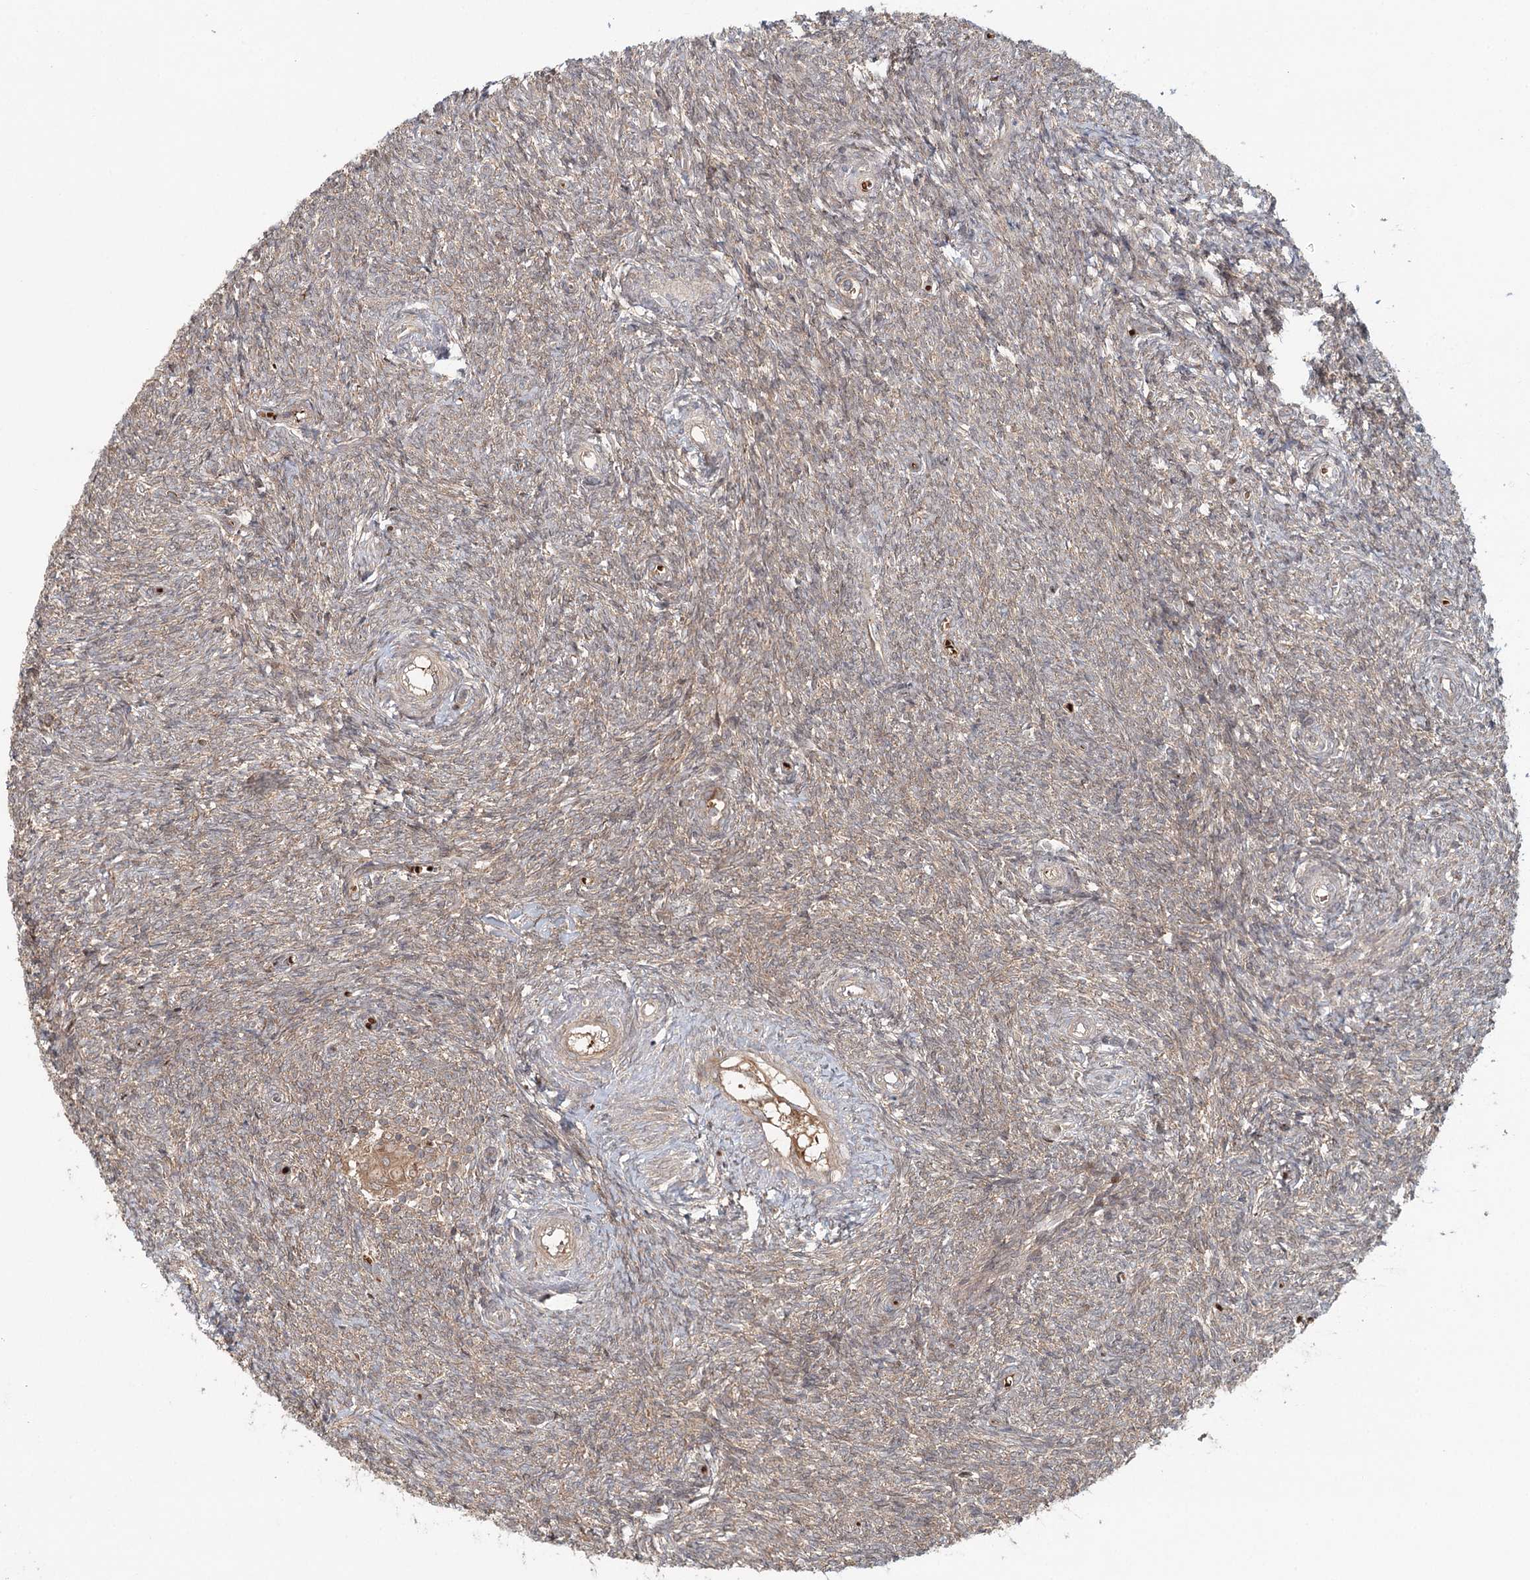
{"staining": {"intensity": "weak", "quantity": "25%-75%", "location": "cytoplasmic/membranous"}, "tissue": "ovary", "cell_type": "Ovarian stroma cells", "image_type": "normal", "snomed": [{"axis": "morphology", "description": "Normal tissue, NOS"}, {"axis": "topography", "description": "Ovary"}], "caption": "An IHC micrograph of normal tissue is shown. Protein staining in brown labels weak cytoplasmic/membranous positivity in ovary within ovarian stroma cells. (Stains: DAB (3,3'-diaminobenzidine) in brown, nuclei in blue, Microscopy: brightfield microscopy at high magnification).", "gene": "ENSG00000273217", "patient": {"sex": "female", "age": 44}}